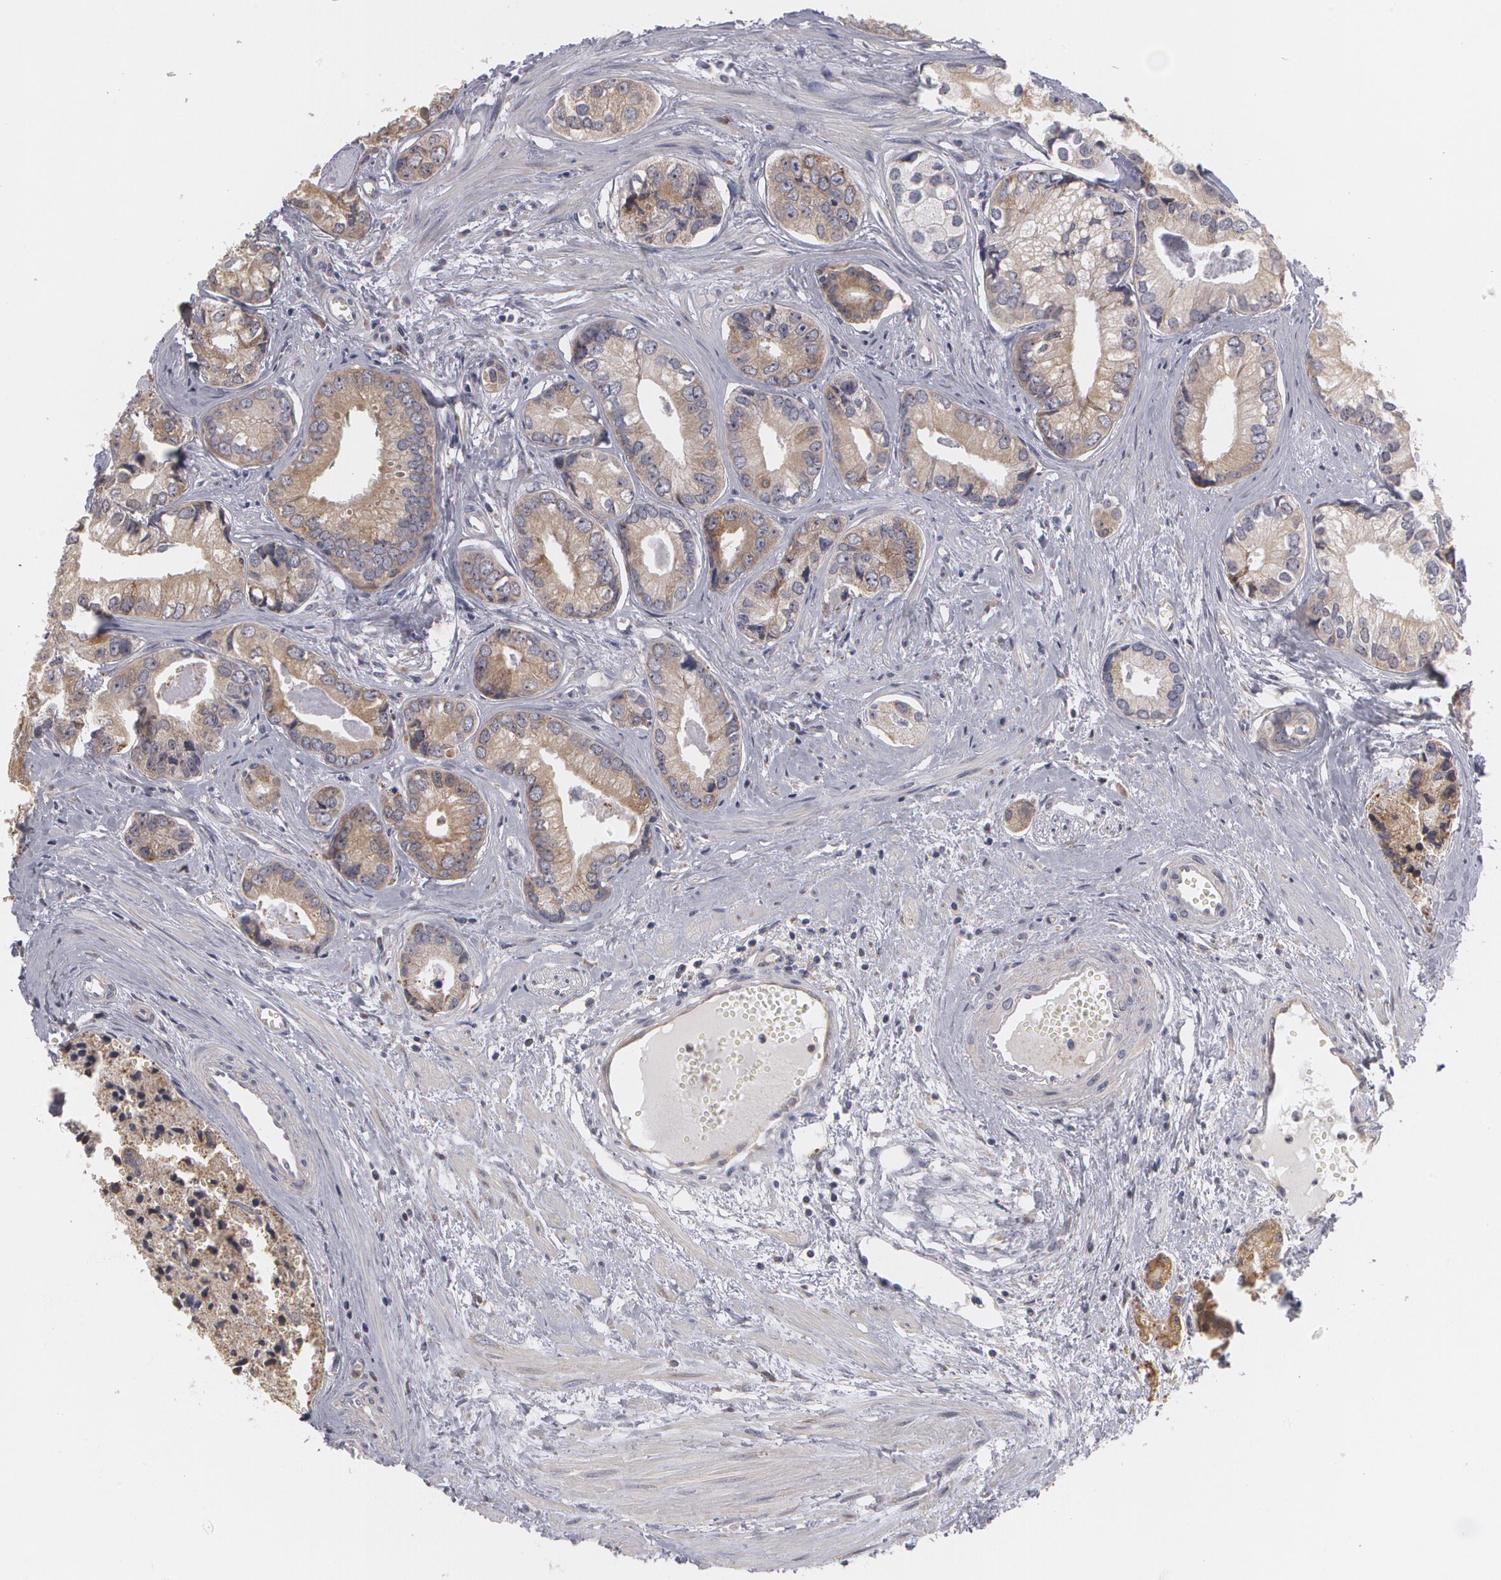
{"staining": {"intensity": "moderate", "quantity": ">75%", "location": "cytoplasmic/membranous"}, "tissue": "prostate cancer", "cell_type": "Tumor cells", "image_type": "cancer", "snomed": [{"axis": "morphology", "description": "Adenocarcinoma, High grade"}, {"axis": "topography", "description": "Prostate"}], "caption": "This micrograph shows IHC staining of human prostate cancer (high-grade adenocarcinoma), with medium moderate cytoplasmic/membranous expression in about >75% of tumor cells.", "gene": "MTHFD1", "patient": {"sex": "male", "age": 56}}